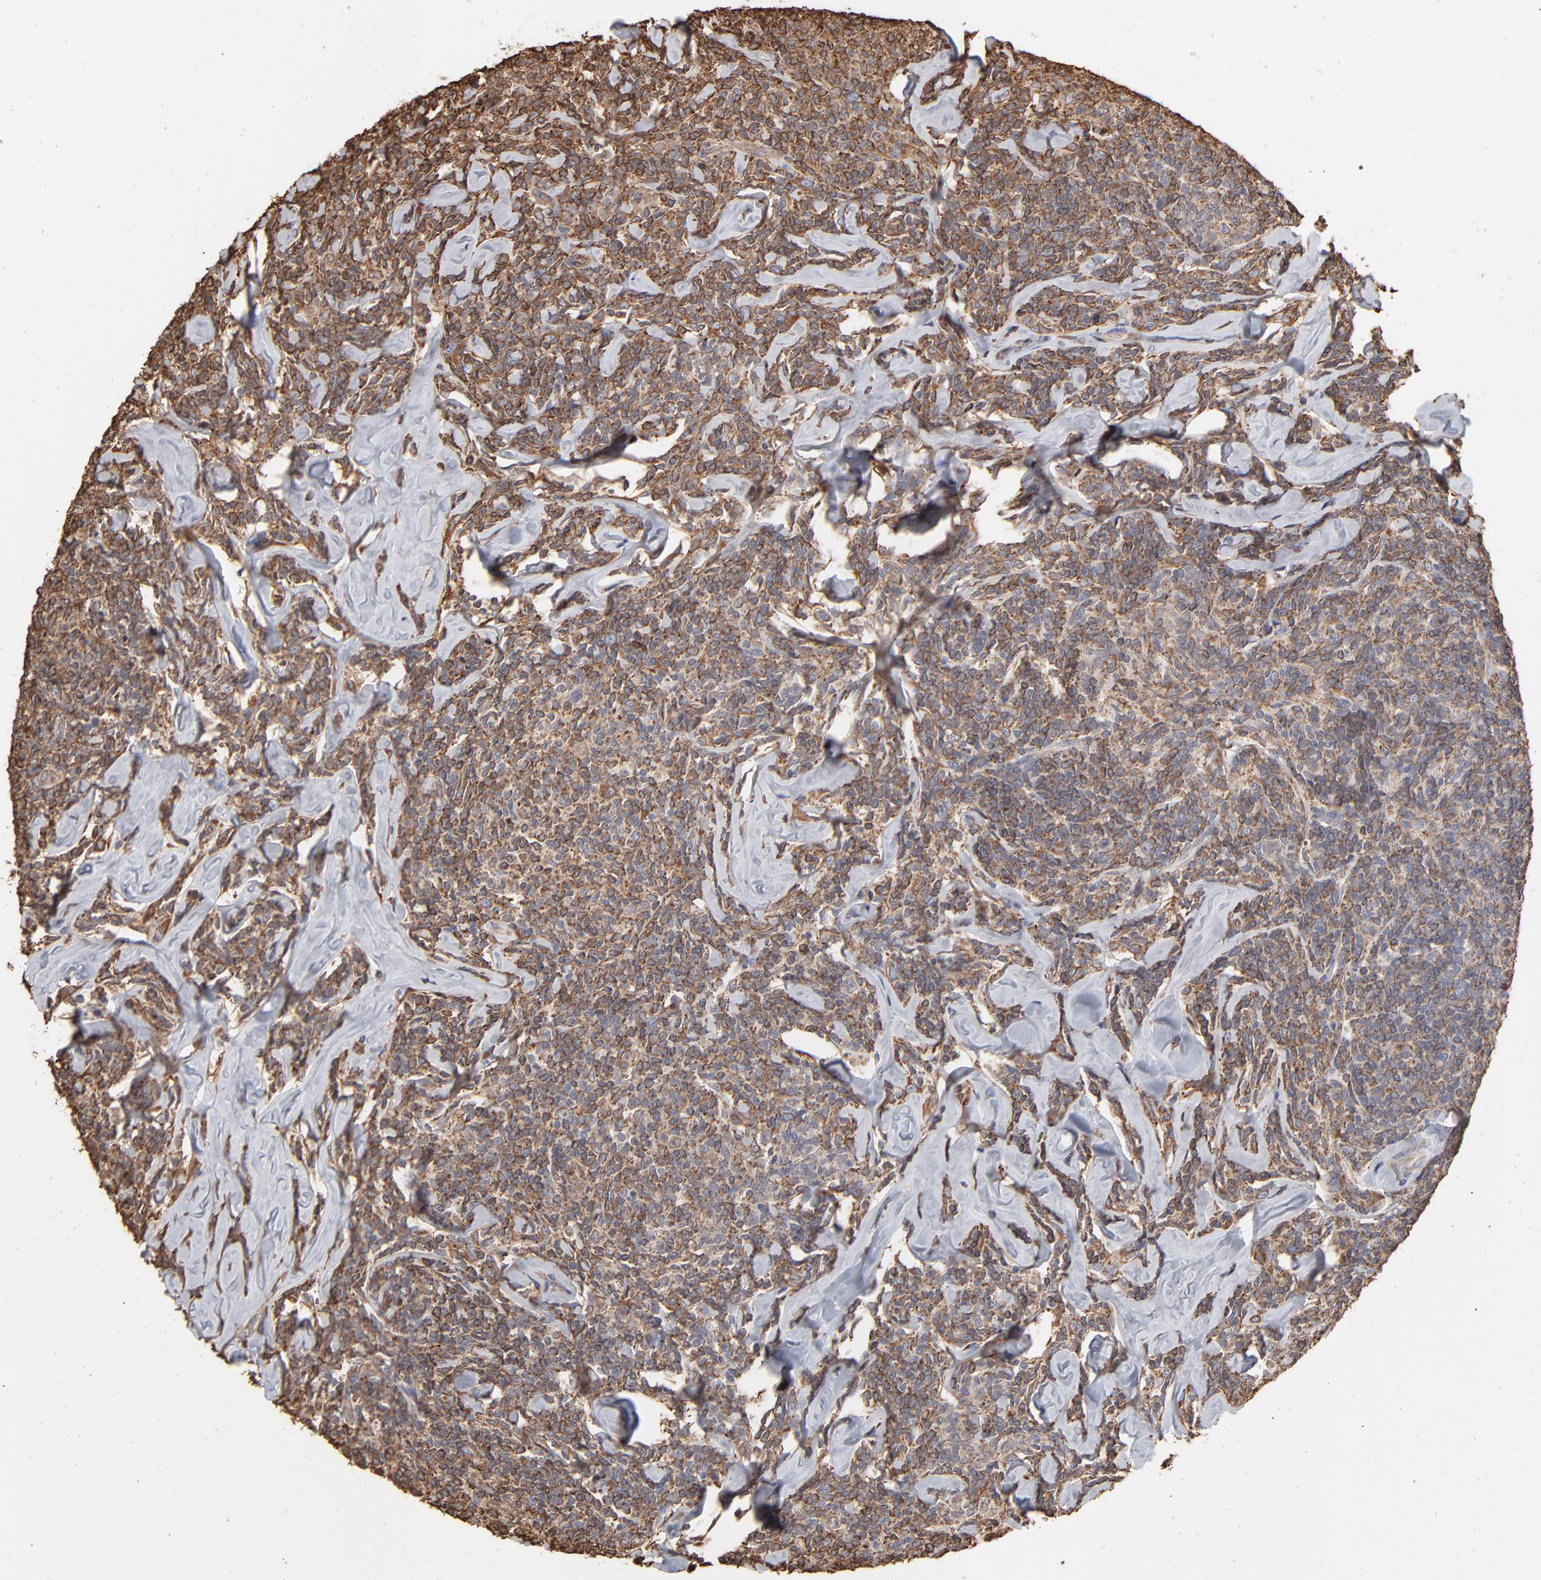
{"staining": {"intensity": "moderate", "quantity": "<25%", "location": "cytoplasmic/membranous"}, "tissue": "lymphoma", "cell_type": "Tumor cells", "image_type": "cancer", "snomed": [{"axis": "morphology", "description": "Malignant lymphoma, non-Hodgkin's type, Low grade"}, {"axis": "topography", "description": "Lymph node"}], "caption": "This is a histology image of immunohistochemistry staining of lymphoma, which shows moderate staining in the cytoplasmic/membranous of tumor cells.", "gene": "PDIA3", "patient": {"sex": "female", "age": 56}}